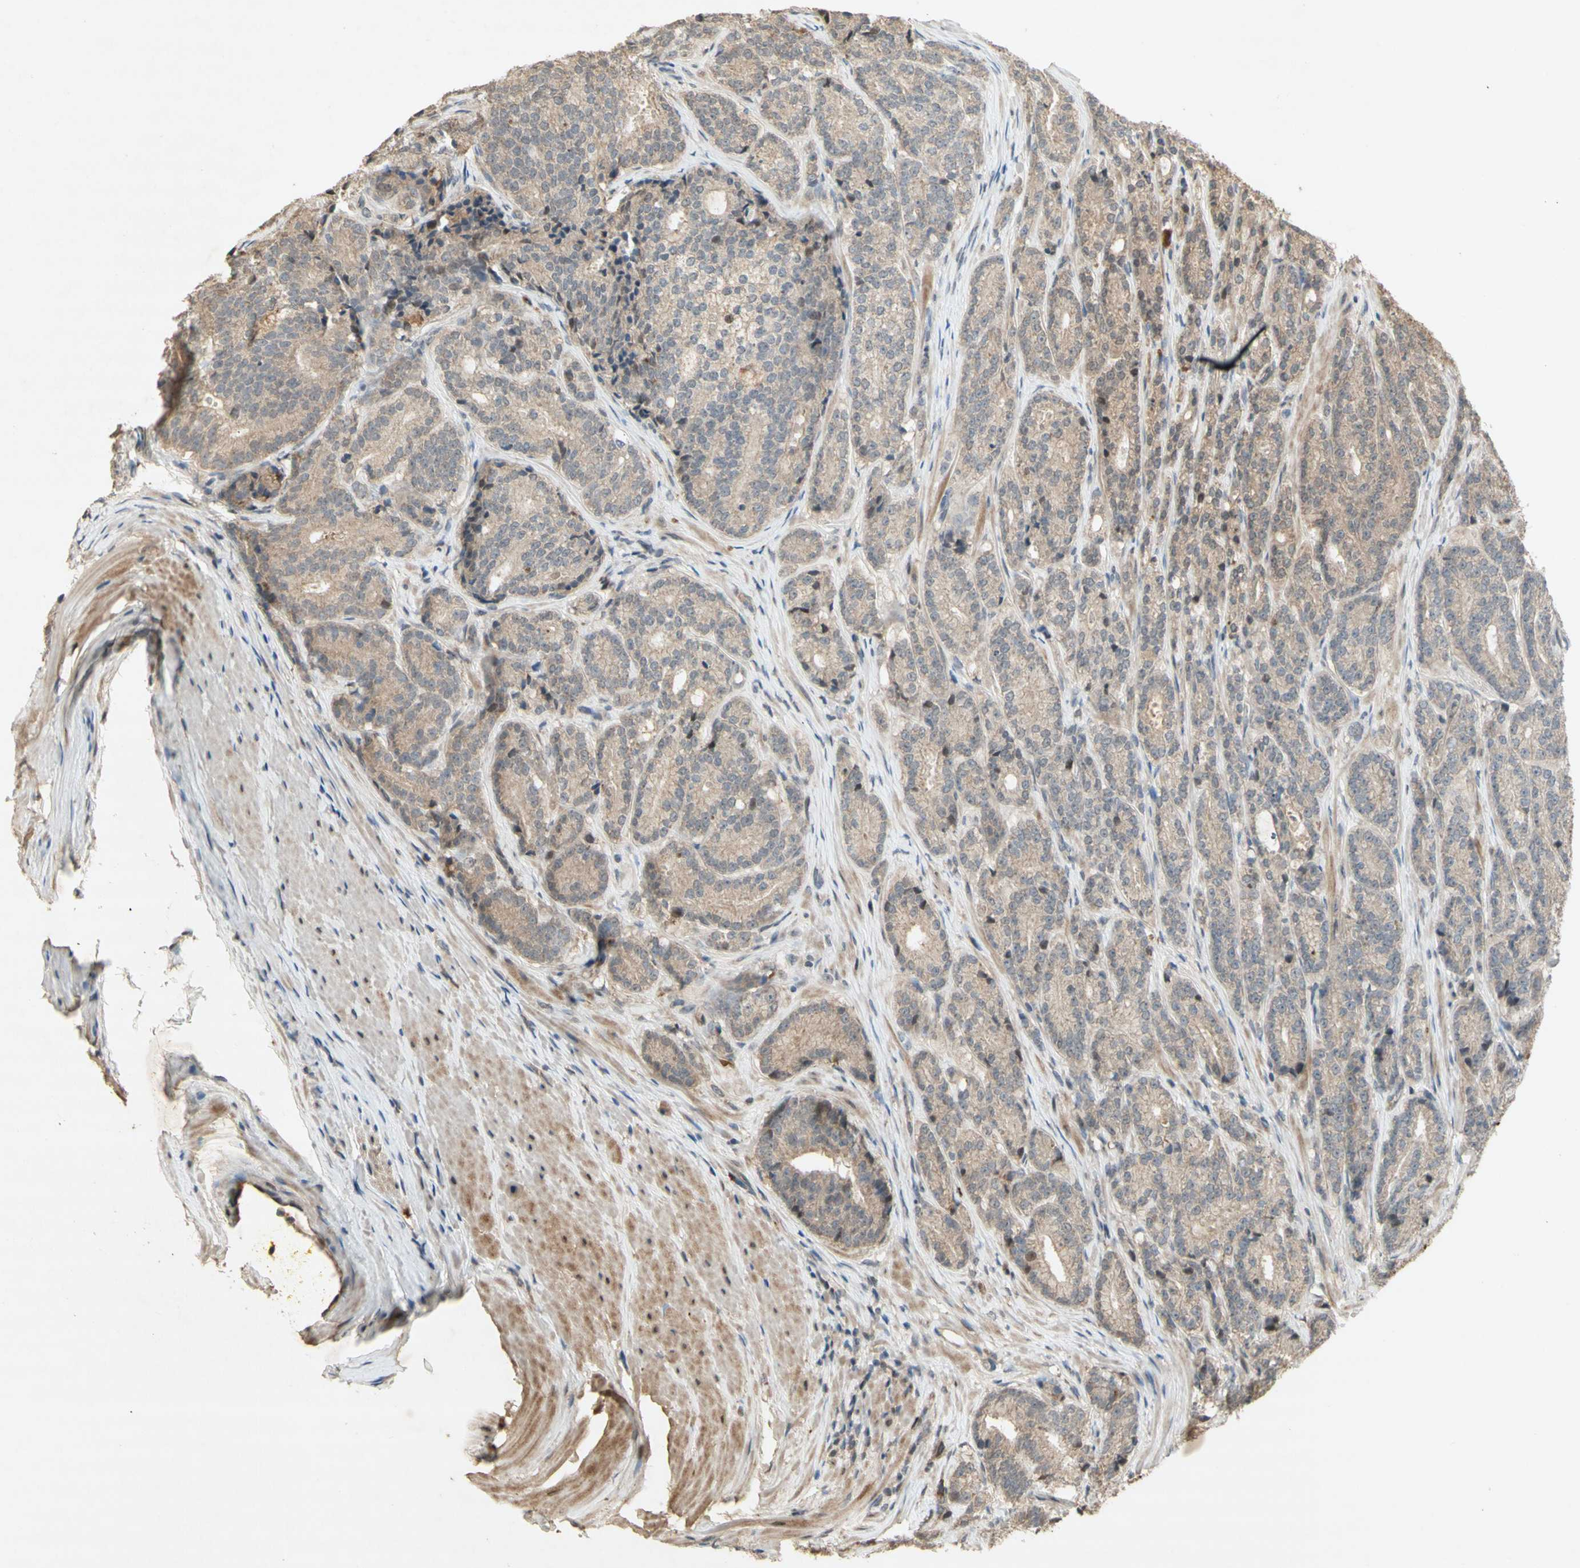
{"staining": {"intensity": "weak", "quantity": "<25%", "location": "cytoplasmic/membranous"}, "tissue": "prostate cancer", "cell_type": "Tumor cells", "image_type": "cancer", "snomed": [{"axis": "morphology", "description": "Adenocarcinoma, High grade"}, {"axis": "topography", "description": "Prostate"}], "caption": "IHC photomicrograph of human prostate high-grade adenocarcinoma stained for a protein (brown), which demonstrates no positivity in tumor cells.", "gene": "NRG4", "patient": {"sex": "male", "age": 61}}